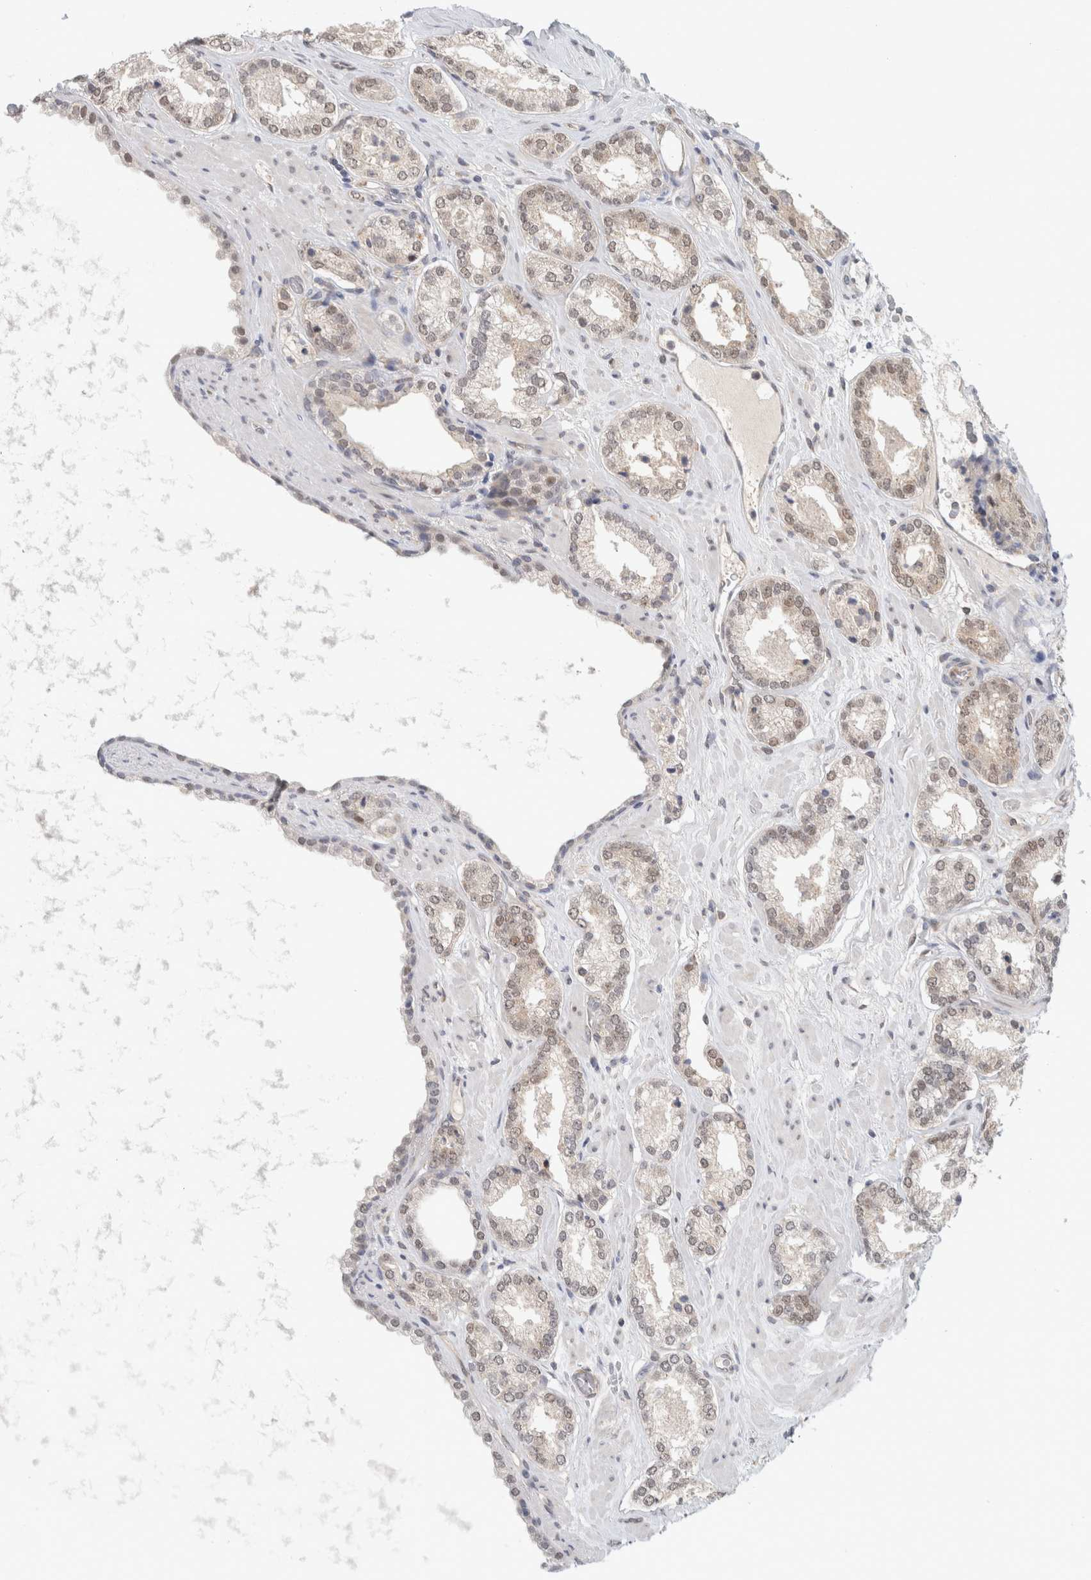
{"staining": {"intensity": "weak", "quantity": "<25%", "location": "nuclear"}, "tissue": "prostate cancer", "cell_type": "Tumor cells", "image_type": "cancer", "snomed": [{"axis": "morphology", "description": "Adenocarcinoma, Low grade"}, {"axis": "topography", "description": "Prostate"}], "caption": "Tumor cells are negative for brown protein staining in prostate cancer (low-grade adenocarcinoma).", "gene": "EIF4G3", "patient": {"sex": "male", "age": 62}}